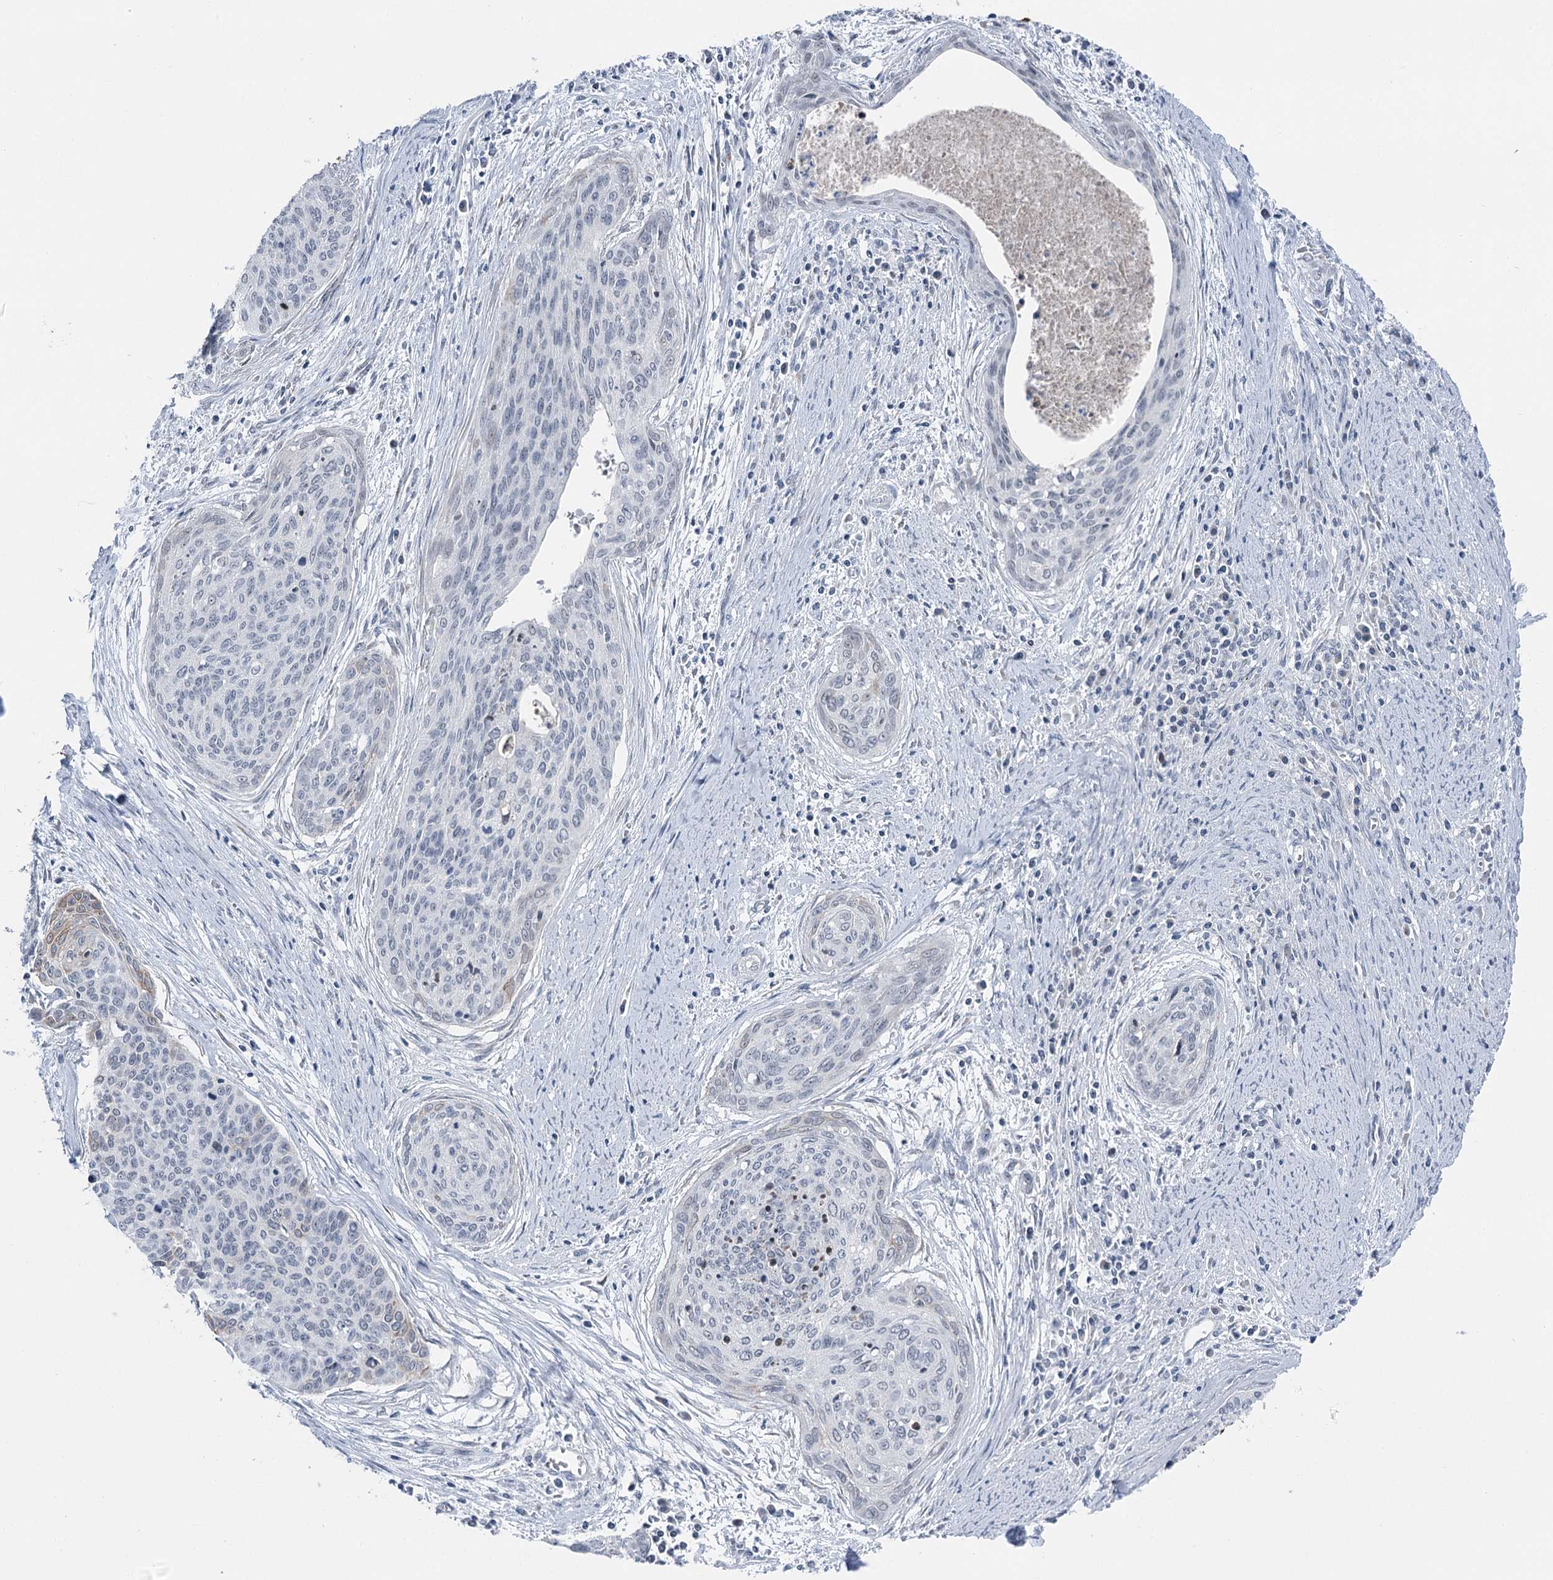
{"staining": {"intensity": "moderate", "quantity": "<25%", "location": "cytoplasmic/membranous"}, "tissue": "cervical cancer", "cell_type": "Tumor cells", "image_type": "cancer", "snomed": [{"axis": "morphology", "description": "Squamous cell carcinoma, NOS"}, {"axis": "topography", "description": "Cervix"}], "caption": "Protein expression analysis of human cervical cancer reveals moderate cytoplasmic/membranous staining in about <25% of tumor cells. Ihc stains the protein in brown and the nuclei are stained blue.", "gene": "STEEP1", "patient": {"sex": "female", "age": 55}}